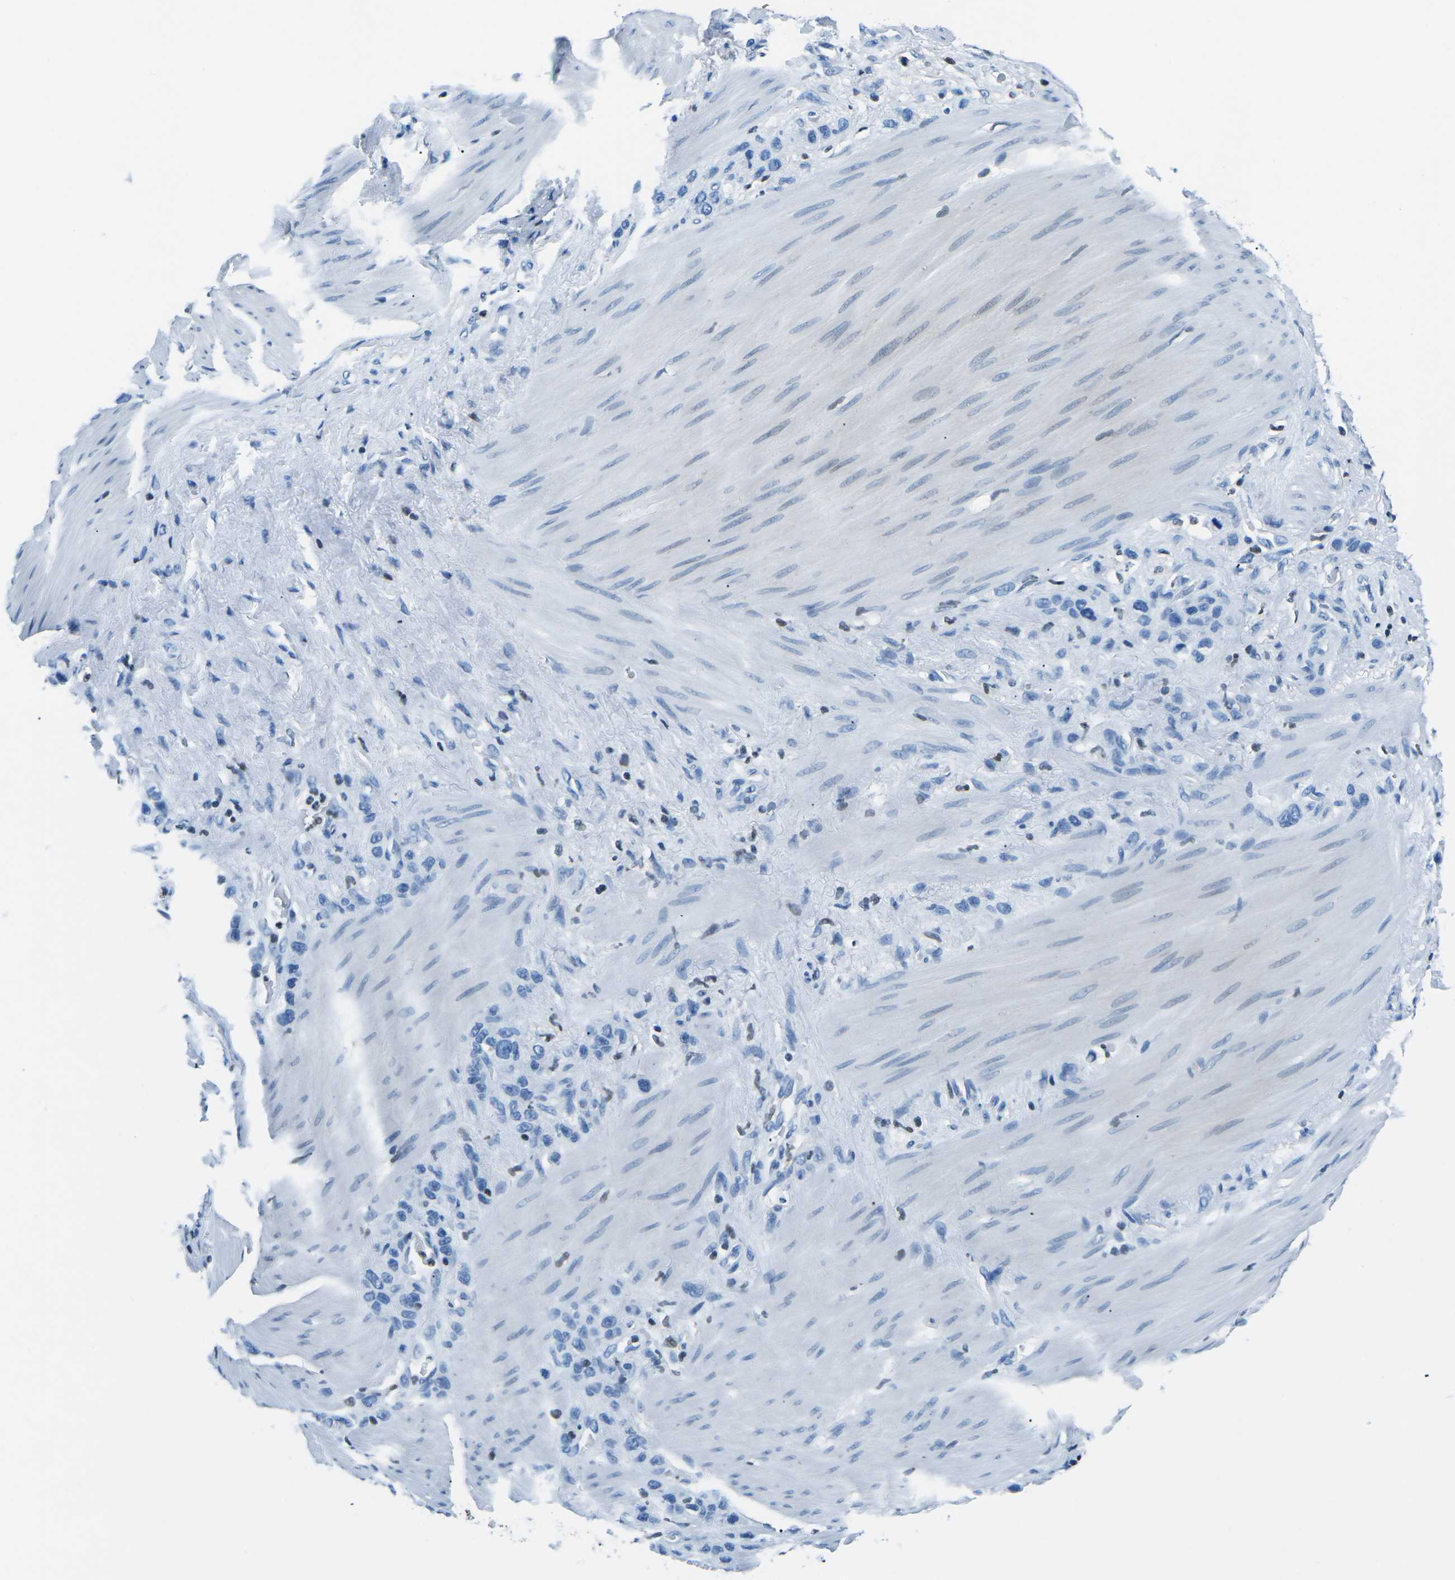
{"staining": {"intensity": "negative", "quantity": "none", "location": "none"}, "tissue": "stomach cancer", "cell_type": "Tumor cells", "image_type": "cancer", "snomed": [{"axis": "morphology", "description": "Adenocarcinoma, NOS"}, {"axis": "morphology", "description": "Adenocarcinoma, High grade"}, {"axis": "topography", "description": "Stomach, upper"}, {"axis": "topography", "description": "Stomach, lower"}], "caption": "Image shows no significant protein expression in tumor cells of stomach cancer. The staining was performed using DAB to visualize the protein expression in brown, while the nuclei were stained in blue with hematoxylin (Magnification: 20x).", "gene": "CELF2", "patient": {"sex": "female", "age": 65}}